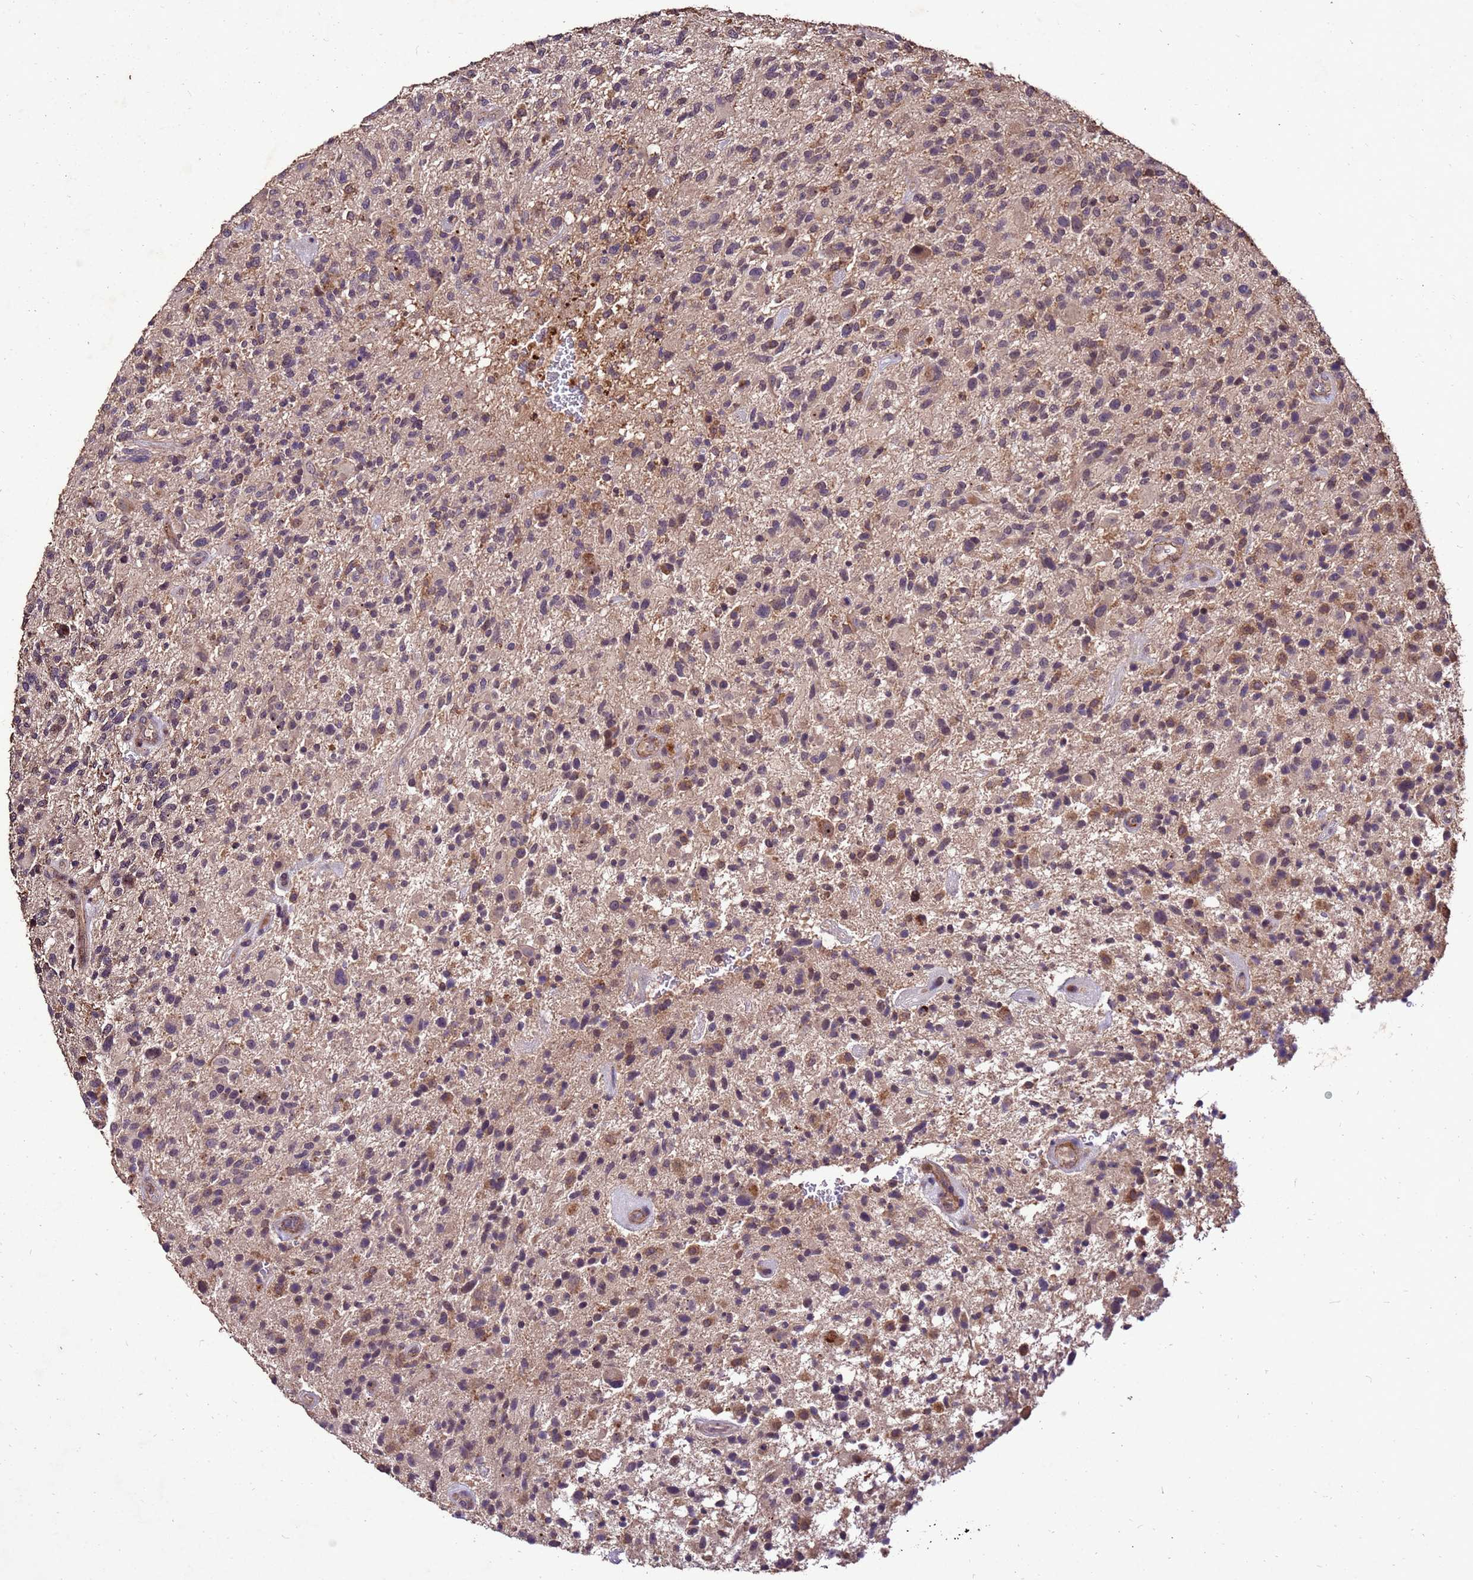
{"staining": {"intensity": "weak", "quantity": "25%-75%", "location": "cytoplasmic/membranous"}, "tissue": "glioma", "cell_type": "Tumor cells", "image_type": "cancer", "snomed": [{"axis": "morphology", "description": "Glioma, malignant, High grade"}, {"axis": "topography", "description": "Brain"}], "caption": "Glioma tissue shows weak cytoplasmic/membranous expression in approximately 25%-75% of tumor cells Using DAB (brown) and hematoxylin (blue) stains, captured at high magnification using brightfield microscopy.", "gene": "TOR4A", "patient": {"sex": "male", "age": 47}}